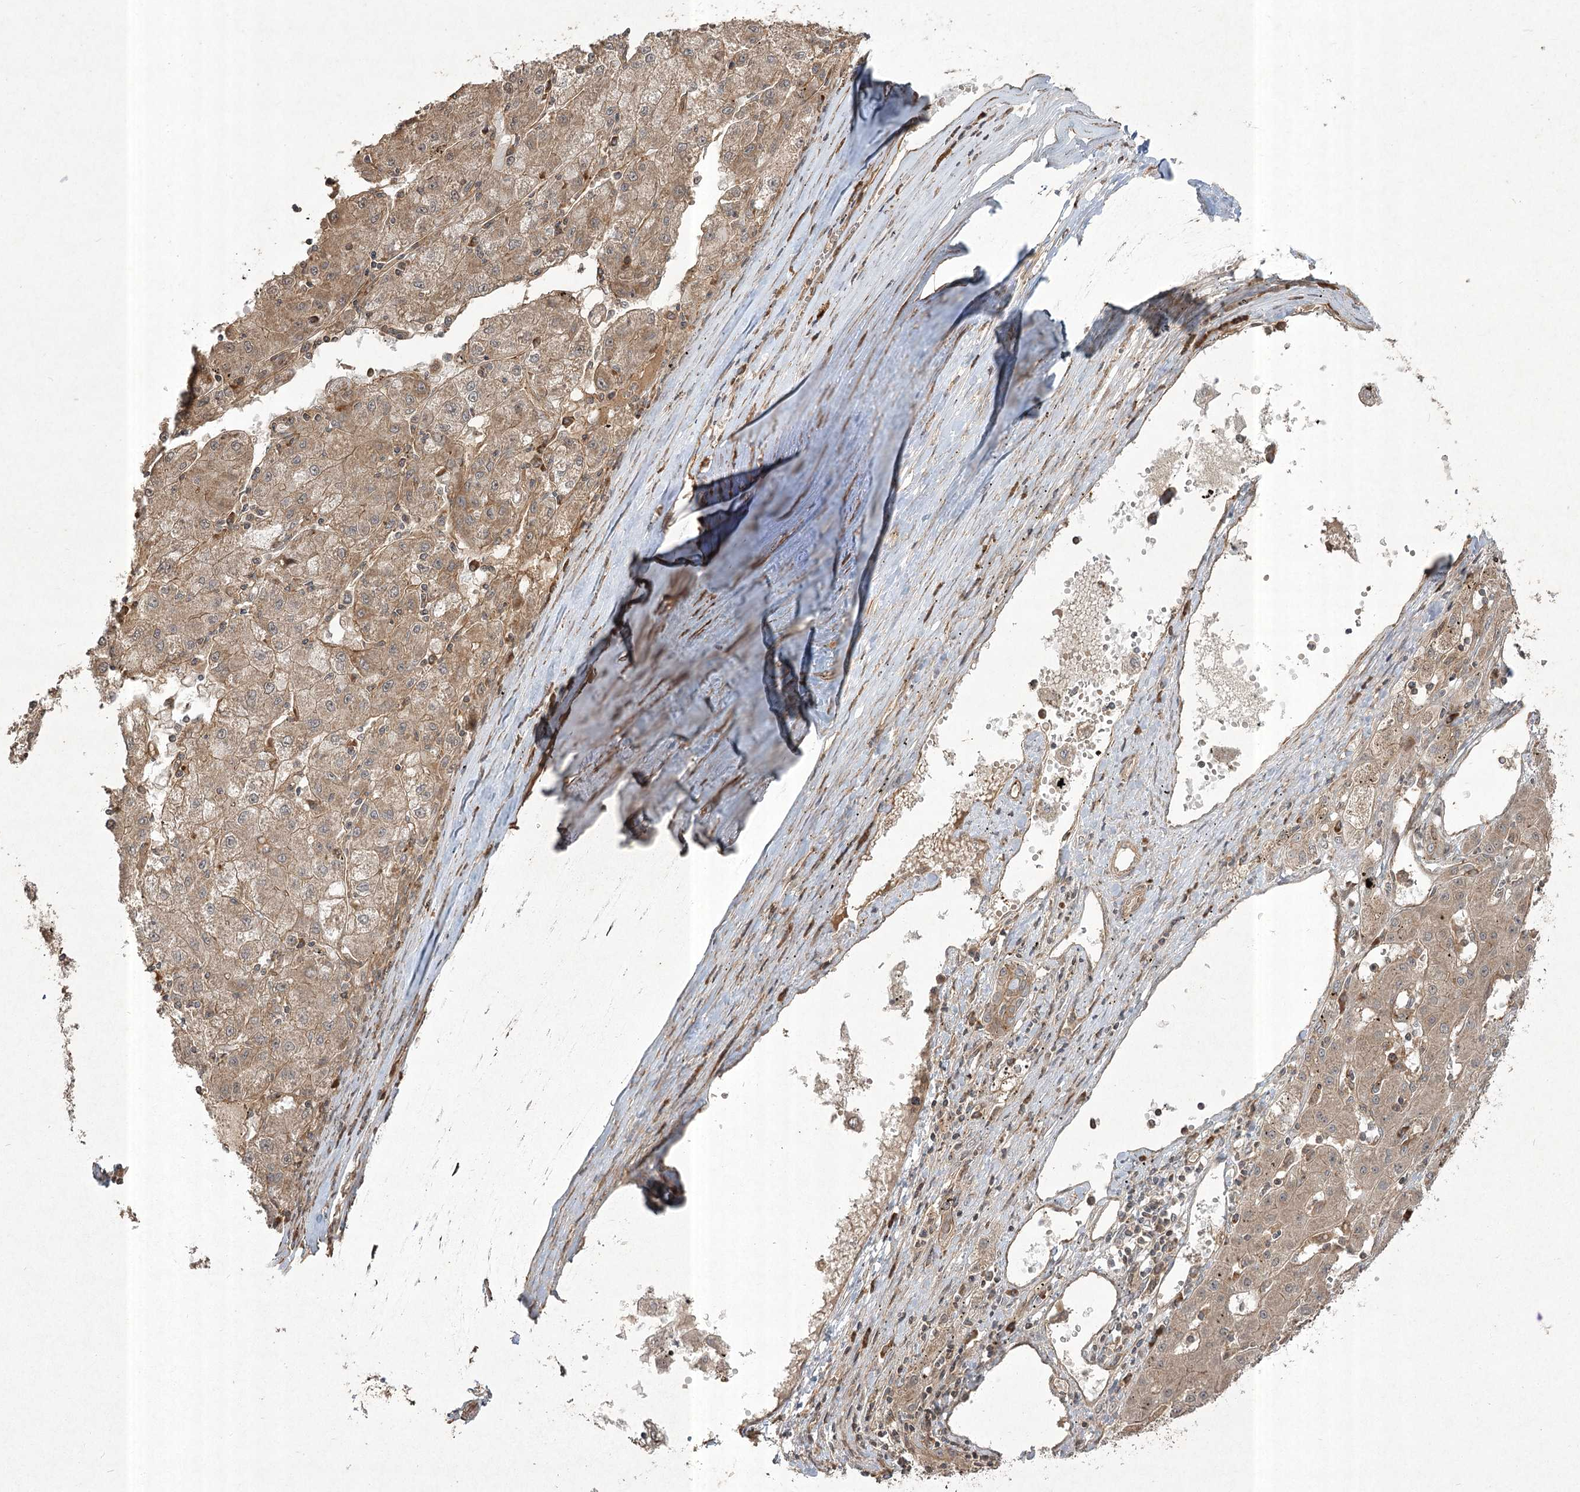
{"staining": {"intensity": "moderate", "quantity": "25%-75%", "location": "cytoplasmic/membranous"}, "tissue": "liver cancer", "cell_type": "Tumor cells", "image_type": "cancer", "snomed": [{"axis": "morphology", "description": "Carcinoma, Hepatocellular, NOS"}, {"axis": "topography", "description": "Liver"}], "caption": "This is an image of immunohistochemistry (IHC) staining of hepatocellular carcinoma (liver), which shows moderate expression in the cytoplasmic/membranous of tumor cells.", "gene": "CPLANE1", "patient": {"sex": "male", "age": 72}}